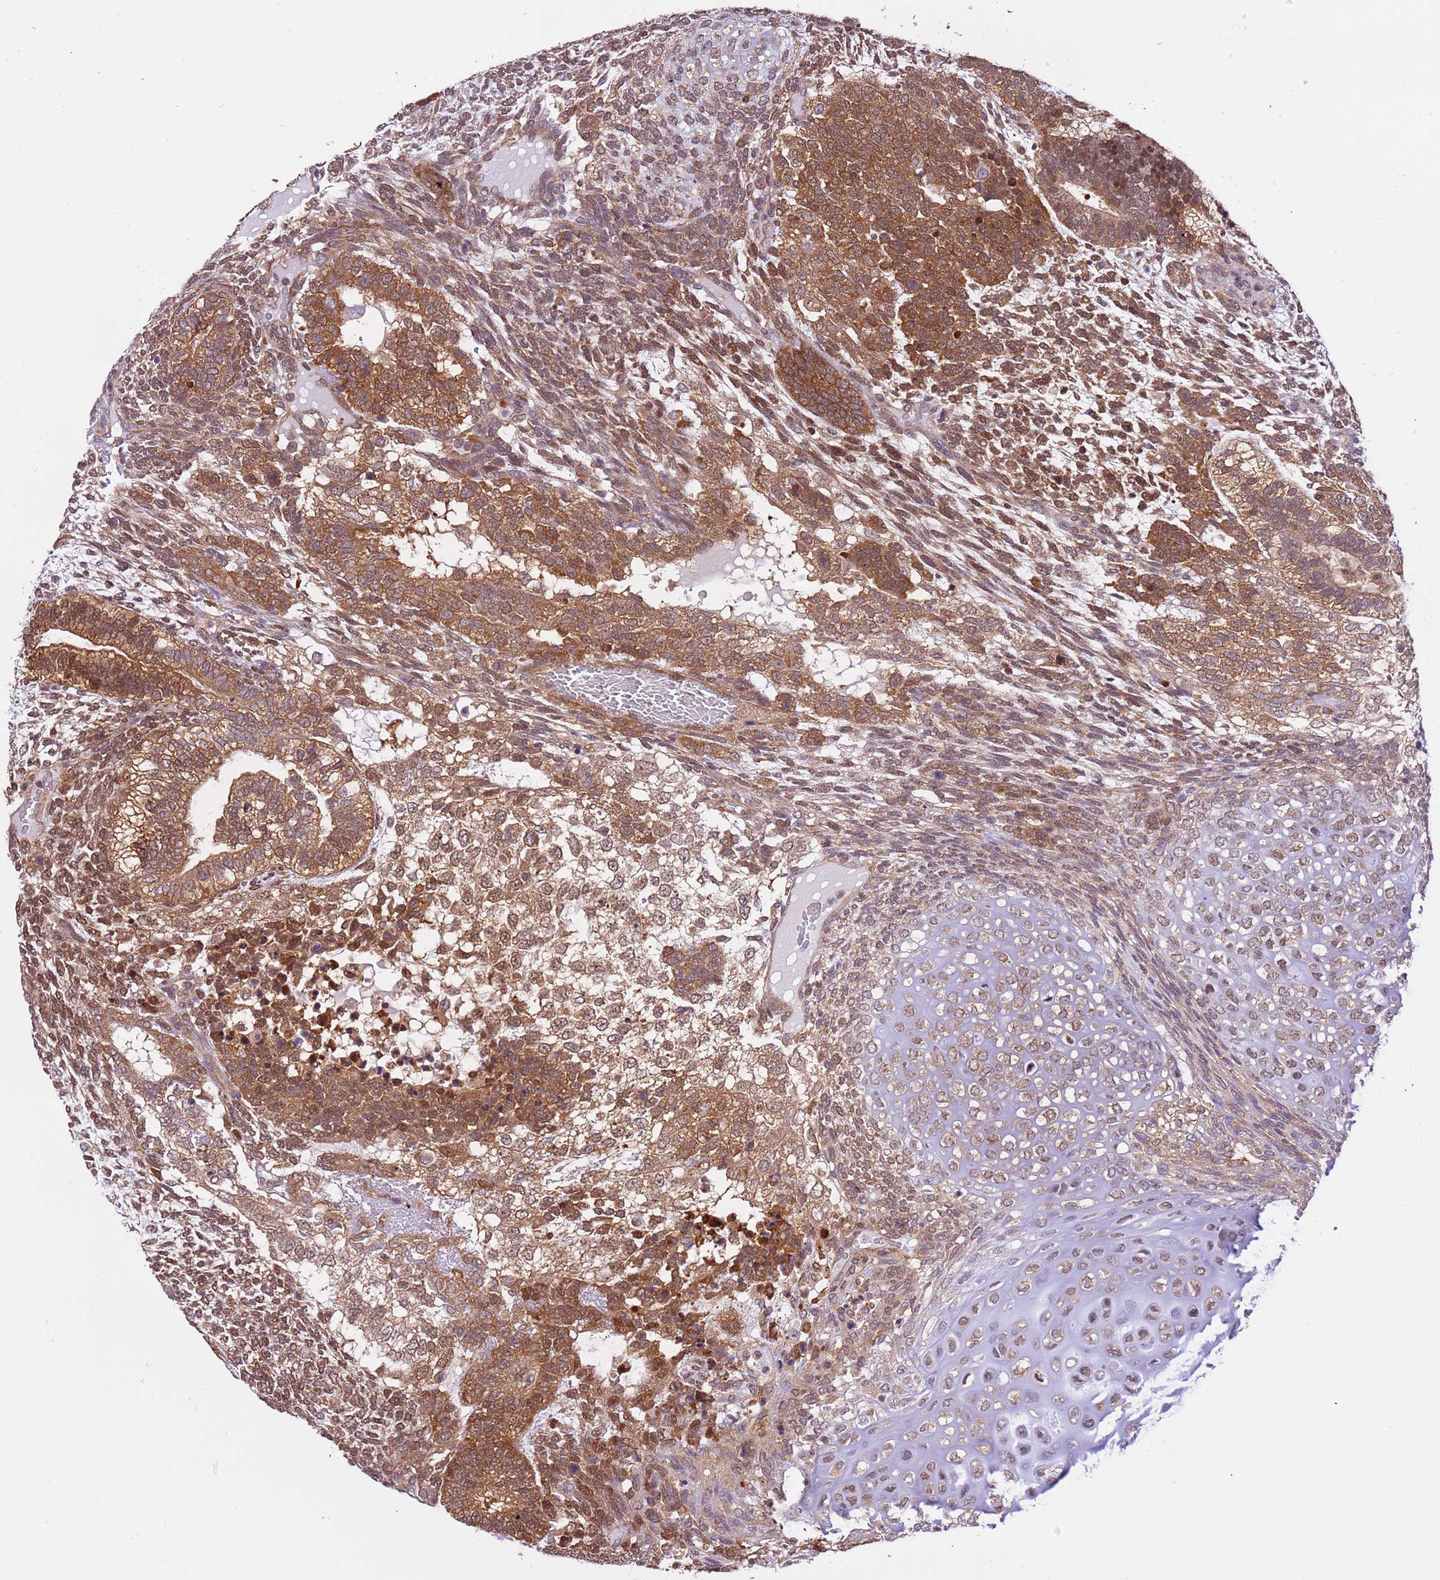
{"staining": {"intensity": "strong", "quantity": ">75%", "location": "cytoplasmic/membranous"}, "tissue": "testis cancer", "cell_type": "Tumor cells", "image_type": "cancer", "snomed": [{"axis": "morphology", "description": "Carcinoma, Embryonal, NOS"}, {"axis": "topography", "description": "Testis"}], "caption": "Testis embryonal carcinoma stained with DAB immunohistochemistry demonstrates high levels of strong cytoplasmic/membranous positivity in about >75% of tumor cells.", "gene": "STIP1", "patient": {"sex": "male", "age": 23}}